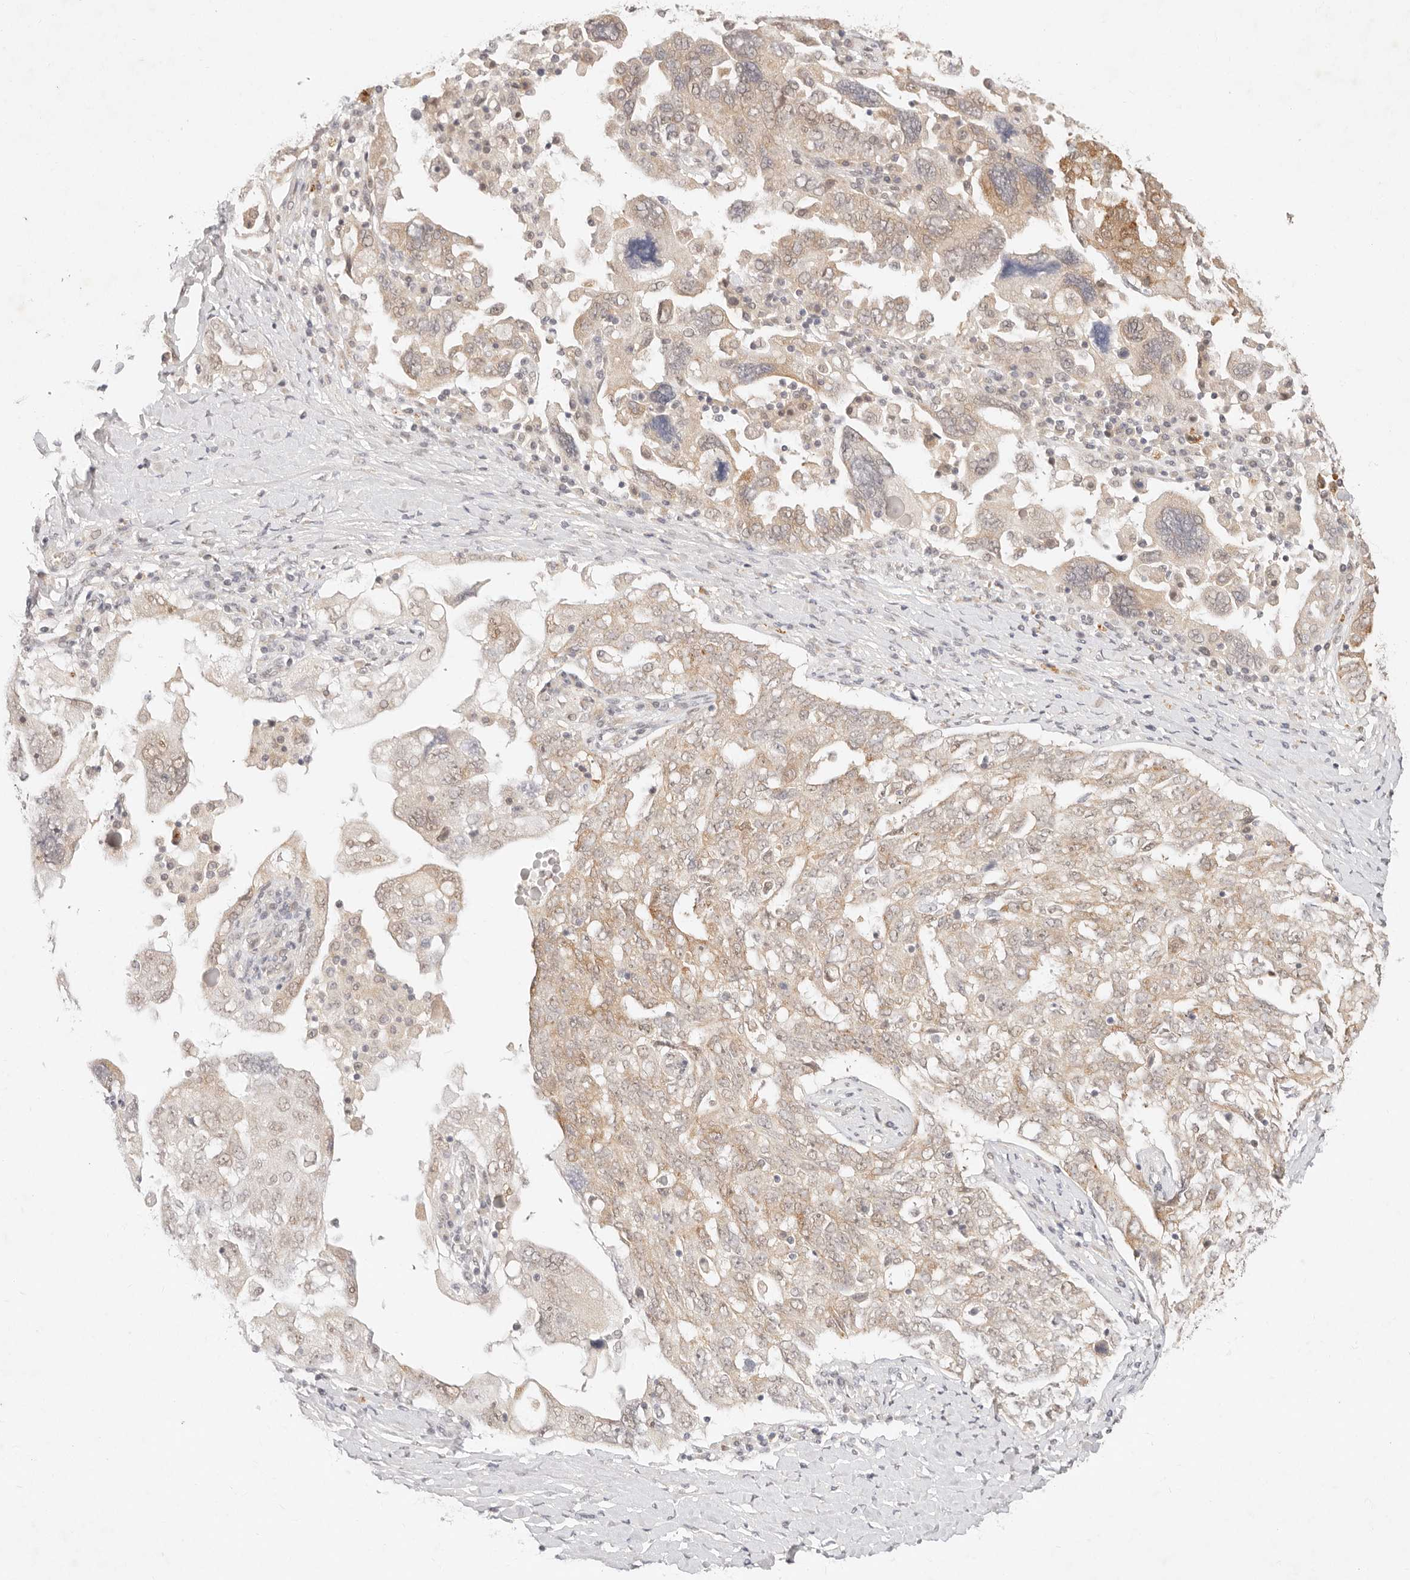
{"staining": {"intensity": "weak", "quantity": "25%-75%", "location": "cytoplasmic/membranous,nuclear"}, "tissue": "ovarian cancer", "cell_type": "Tumor cells", "image_type": "cancer", "snomed": [{"axis": "morphology", "description": "Carcinoma, endometroid"}, {"axis": "topography", "description": "Ovary"}], "caption": "Brown immunohistochemical staining in ovarian cancer (endometroid carcinoma) exhibits weak cytoplasmic/membranous and nuclear staining in about 25%-75% of tumor cells. Nuclei are stained in blue.", "gene": "GPR156", "patient": {"sex": "female", "age": 62}}